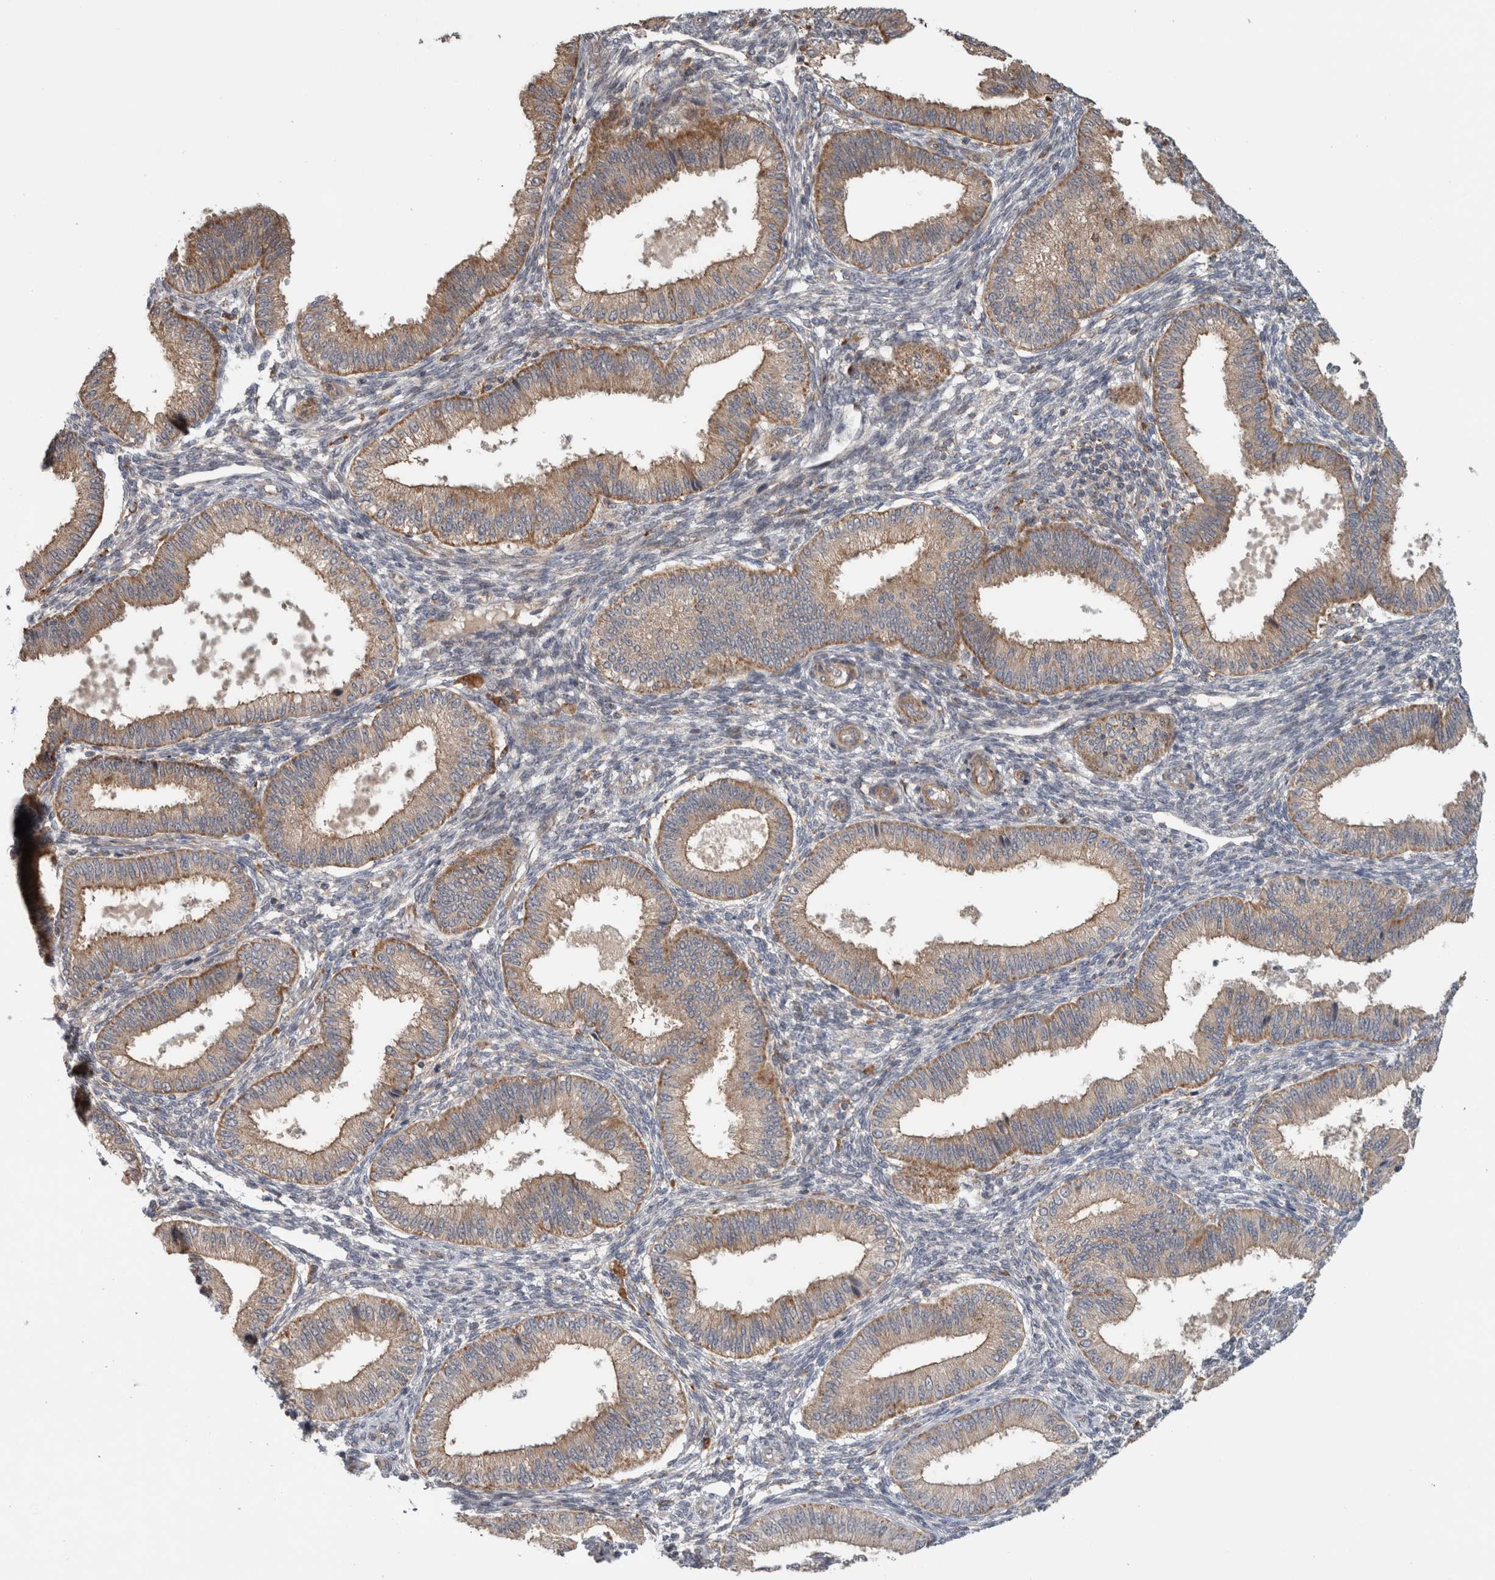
{"staining": {"intensity": "weak", "quantity": "25%-75%", "location": "cytoplasmic/membranous"}, "tissue": "endometrium", "cell_type": "Cells in endometrial stroma", "image_type": "normal", "snomed": [{"axis": "morphology", "description": "Normal tissue, NOS"}, {"axis": "topography", "description": "Endometrium"}], "caption": "Human endometrium stained with a brown dye shows weak cytoplasmic/membranous positive expression in approximately 25%-75% of cells in endometrial stroma.", "gene": "ADGRL3", "patient": {"sex": "female", "age": 39}}